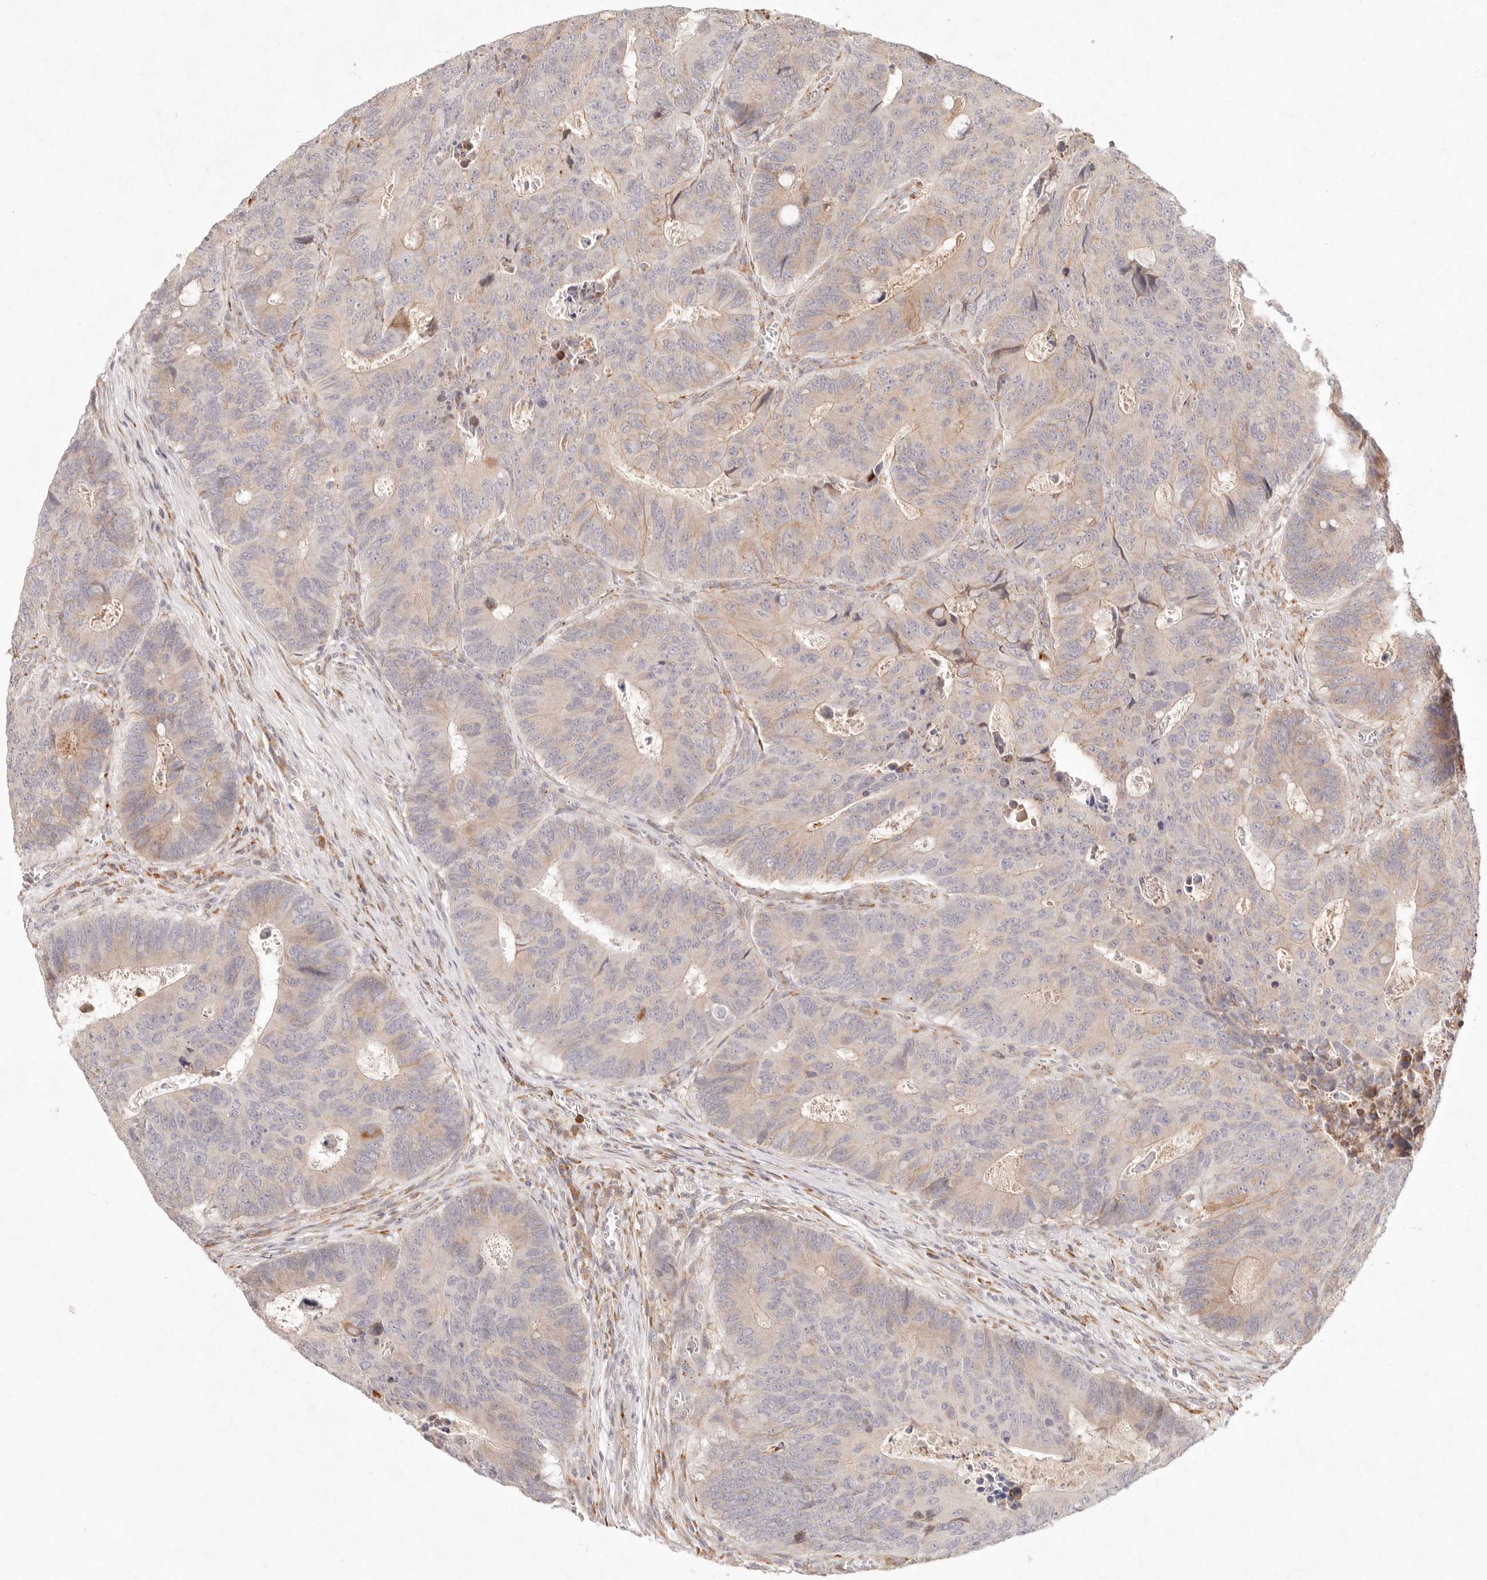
{"staining": {"intensity": "negative", "quantity": "none", "location": "none"}, "tissue": "colorectal cancer", "cell_type": "Tumor cells", "image_type": "cancer", "snomed": [{"axis": "morphology", "description": "Adenocarcinoma, NOS"}, {"axis": "topography", "description": "Colon"}], "caption": "This photomicrograph is of adenocarcinoma (colorectal) stained with IHC to label a protein in brown with the nuclei are counter-stained blue. There is no positivity in tumor cells.", "gene": "C1orf127", "patient": {"sex": "male", "age": 87}}